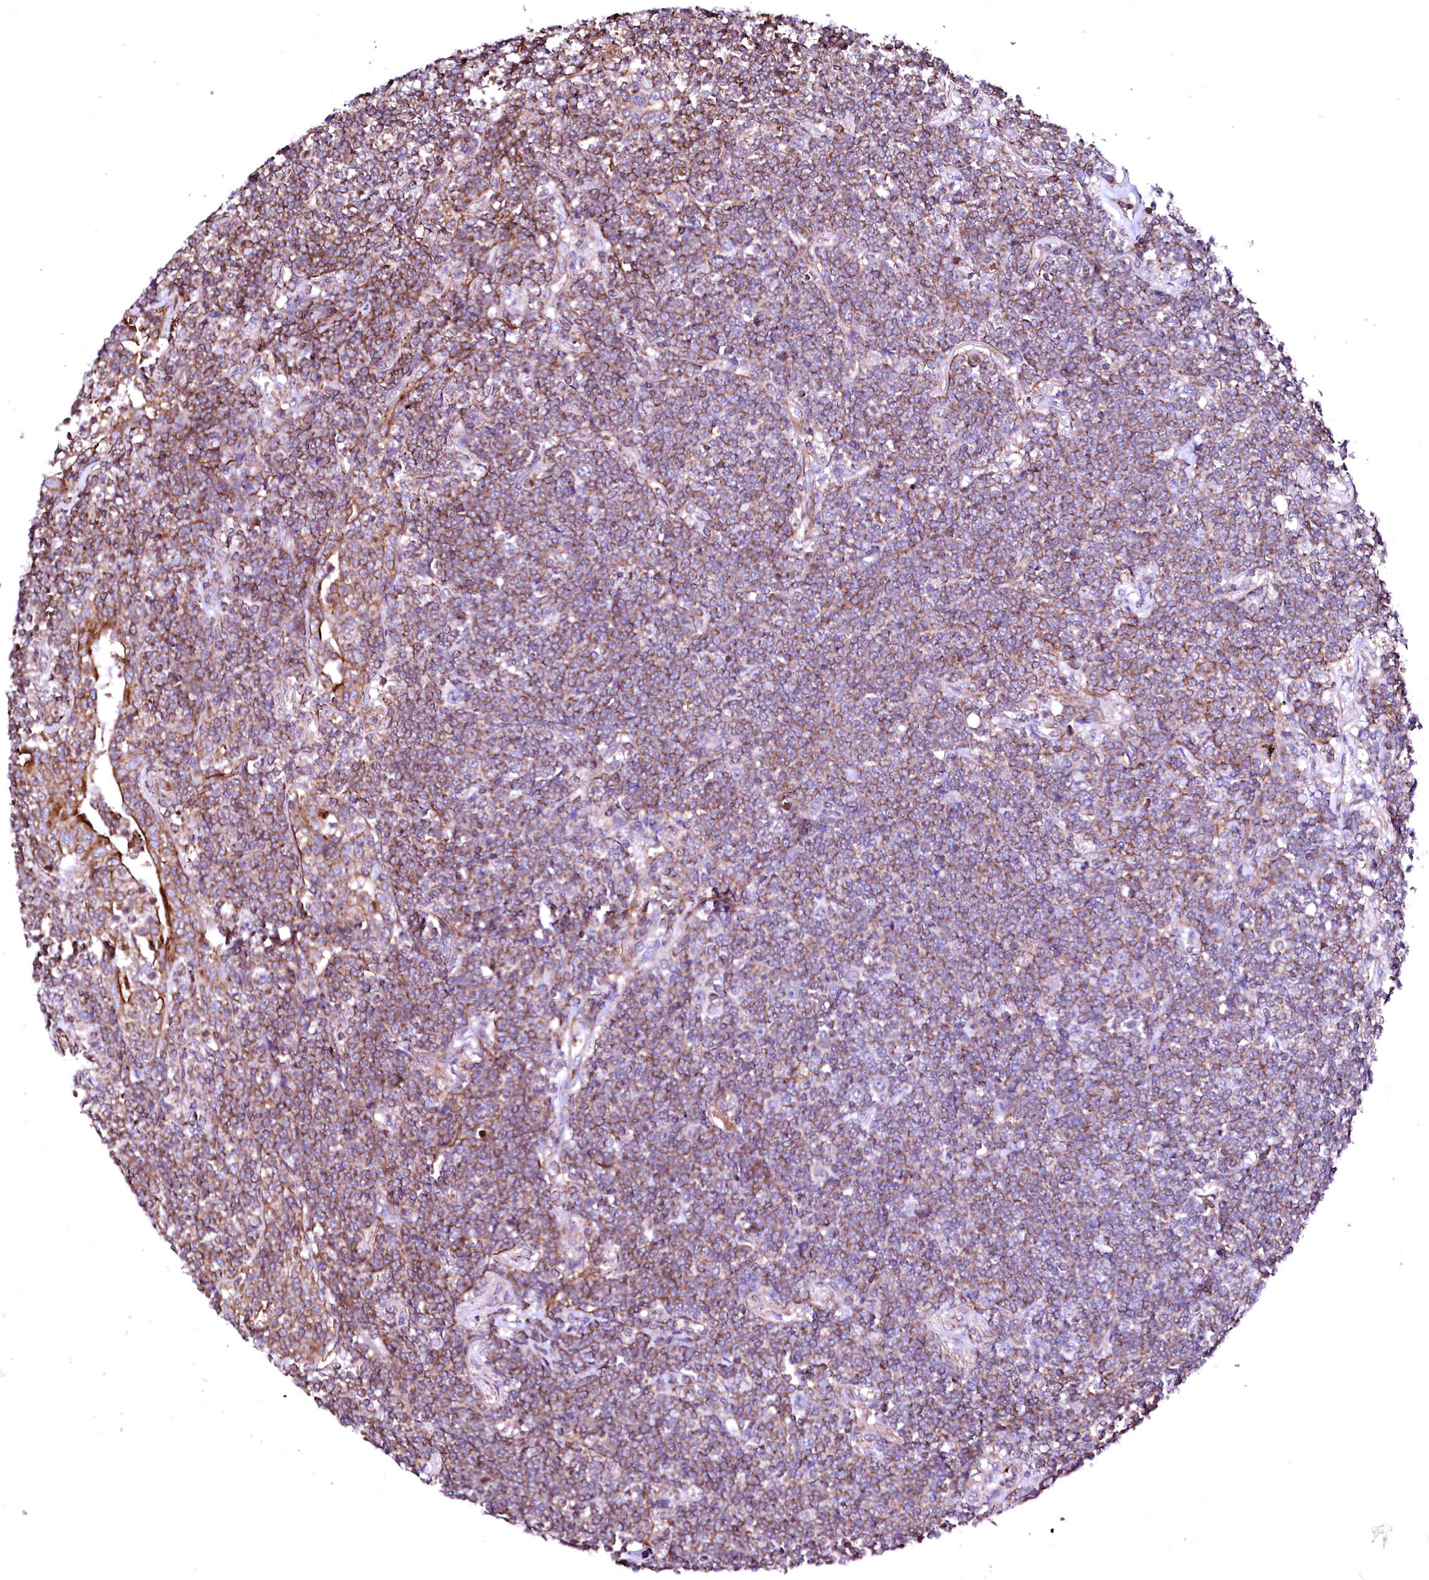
{"staining": {"intensity": "moderate", "quantity": "25%-75%", "location": "cytoplasmic/membranous"}, "tissue": "lymphoma", "cell_type": "Tumor cells", "image_type": "cancer", "snomed": [{"axis": "morphology", "description": "Malignant lymphoma, non-Hodgkin's type, Low grade"}, {"axis": "topography", "description": "Lung"}], "caption": "IHC of low-grade malignant lymphoma, non-Hodgkin's type reveals medium levels of moderate cytoplasmic/membranous staining in about 25%-75% of tumor cells.", "gene": "GPR176", "patient": {"sex": "female", "age": 71}}